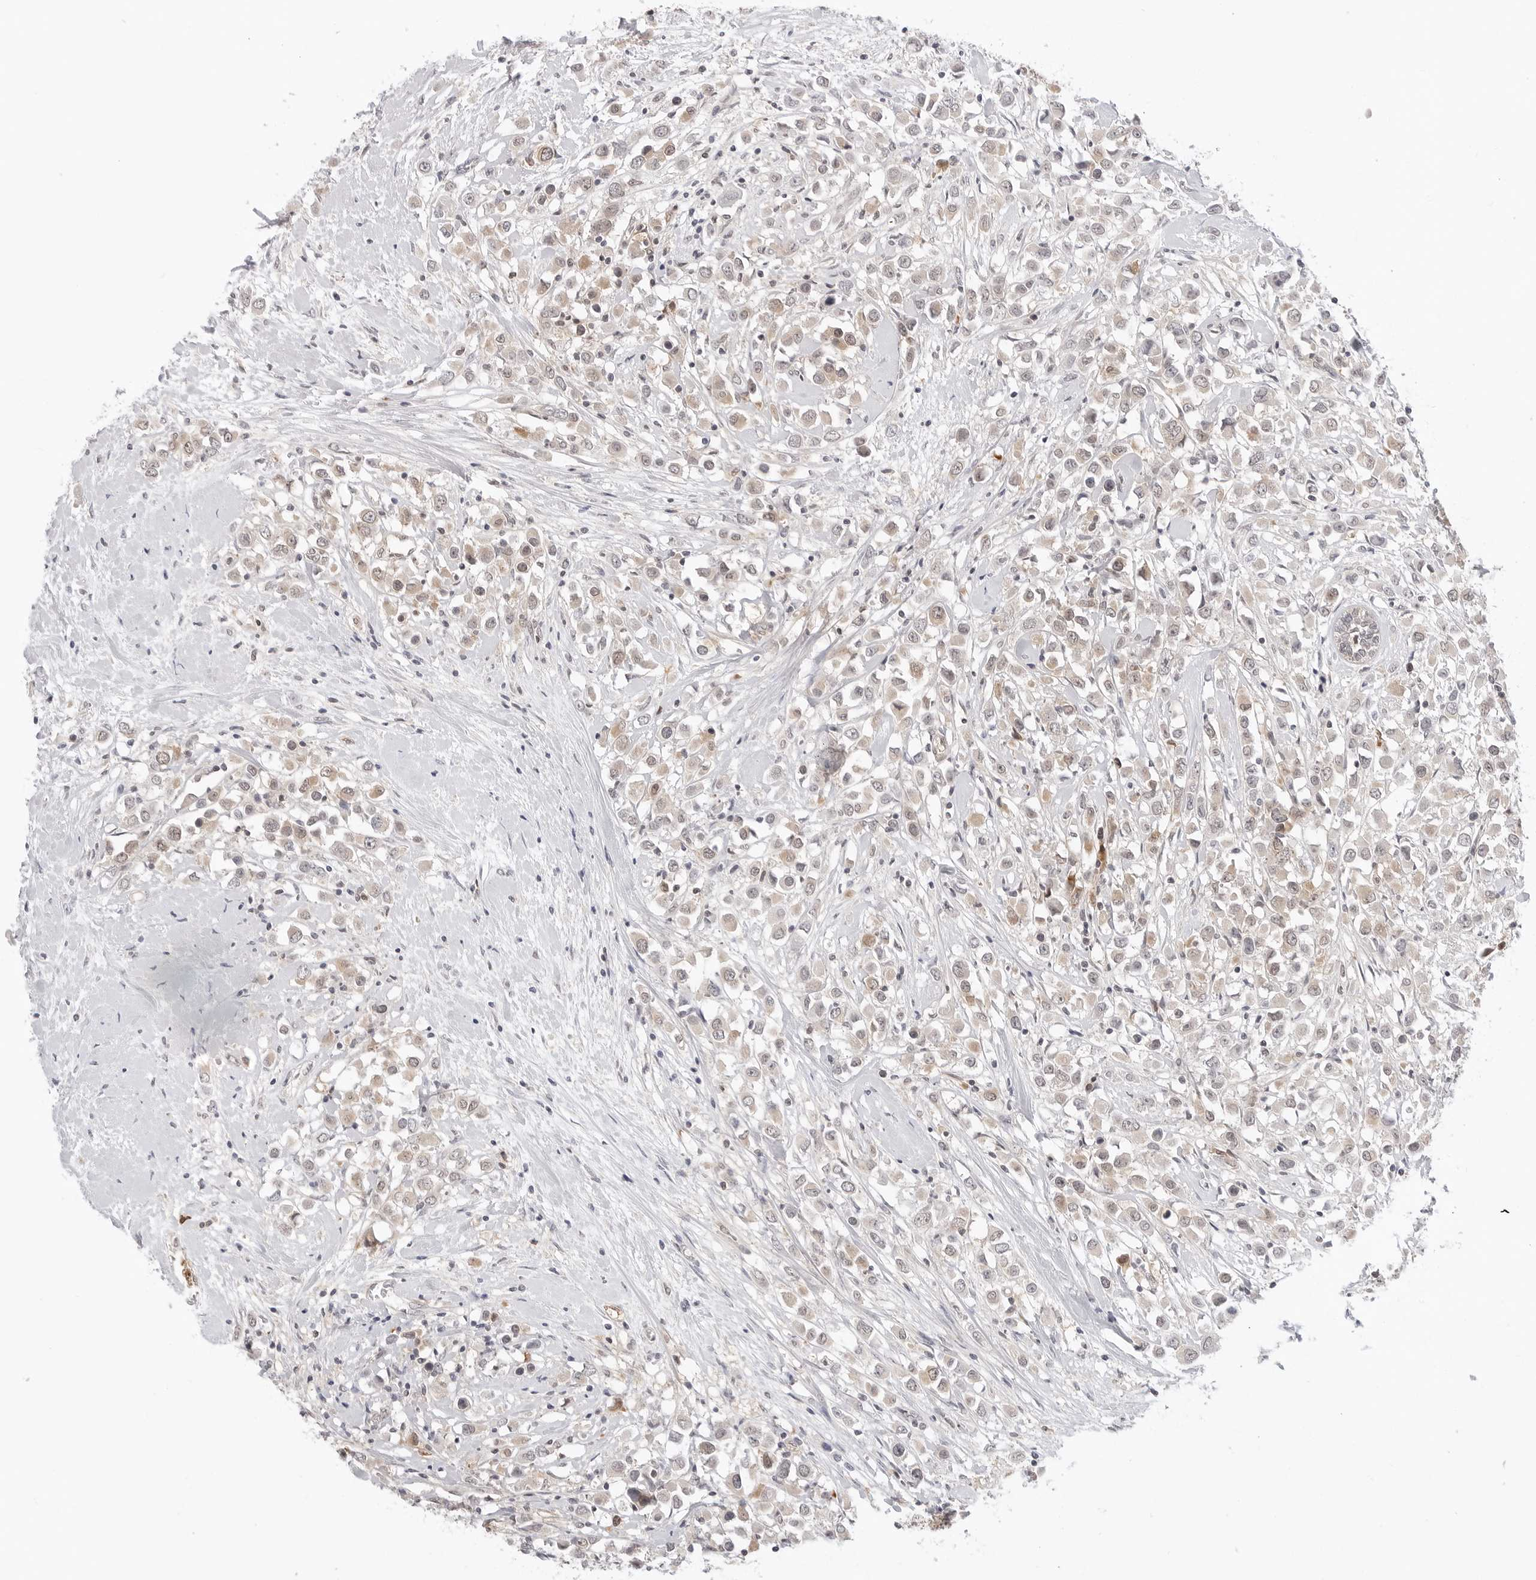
{"staining": {"intensity": "weak", "quantity": "25%-75%", "location": "cytoplasmic/membranous"}, "tissue": "breast cancer", "cell_type": "Tumor cells", "image_type": "cancer", "snomed": [{"axis": "morphology", "description": "Duct carcinoma"}, {"axis": "topography", "description": "Breast"}], "caption": "Breast cancer tissue exhibits weak cytoplasmic/membranous positivity in approximately 25%-75% of tumor cells, visualized by immunohistochemistry. (brown staining indicates protein expression, while blue staining denotes nuclei).", "gene": "NUDC", "patient": {"sex": "female", "age": 61}}